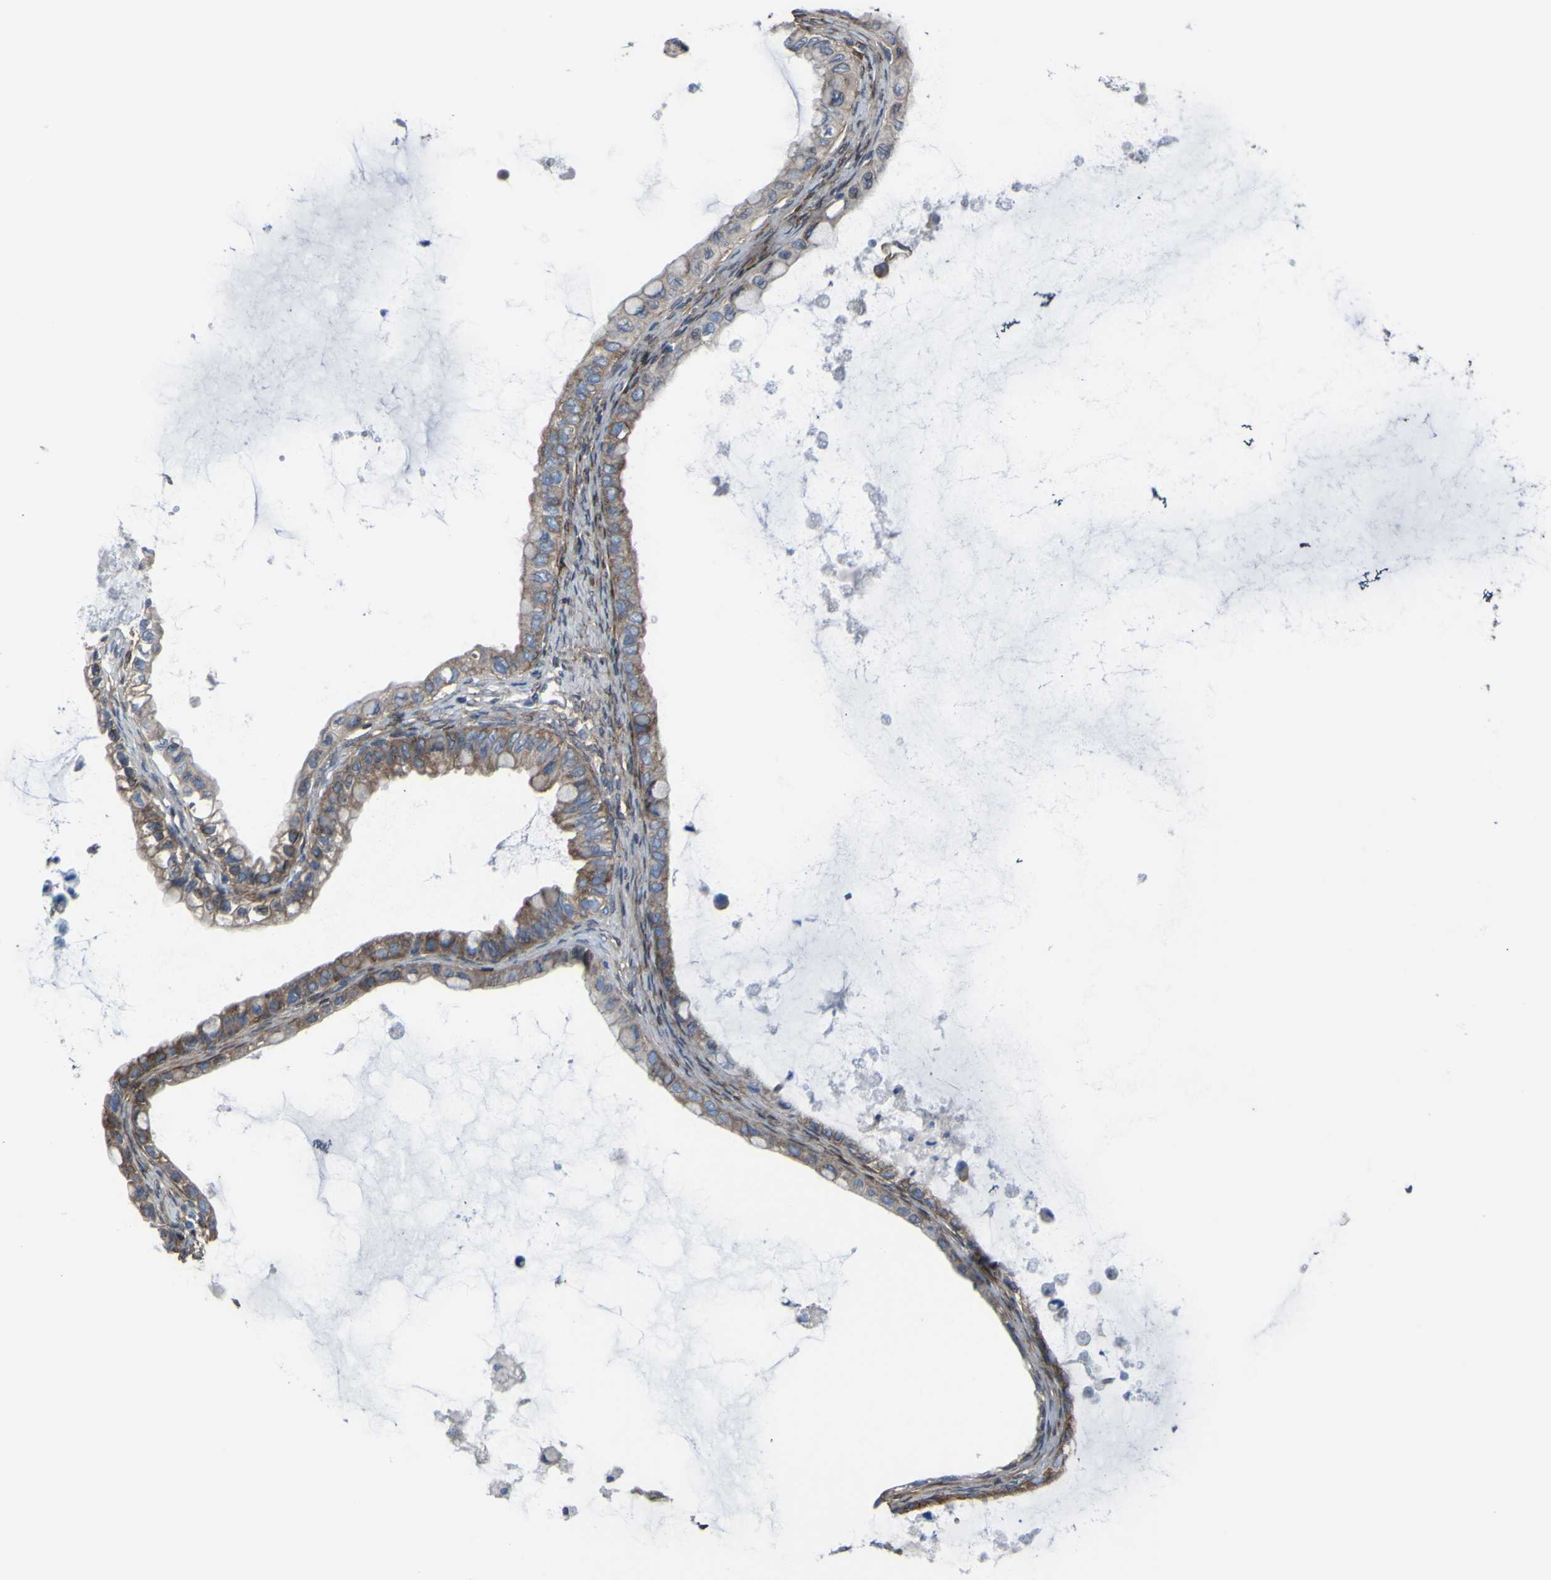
{"staining": {"intensity": "moderate", "quantity": ">75%", "location": "cytoplasmic/membranous"}, "tissue": "ovarian cancer", "cell_type": "Tumor cells", "image_type": "cancer", "snomed": [{"axis": "morphology", "description": "Cystadenocarcinoma, mucinous, NOS"}, {"axis": "topography", "description": "Ovary"}], "caption": "Tumor cells exhibit moderate cytoplasmic/membranous staining in approximately >75% of cells in mucinous cystadenocarcinoma (ovarian).", "gene": "LRRN1", "patient": {"sex": "female", "age": 80}}